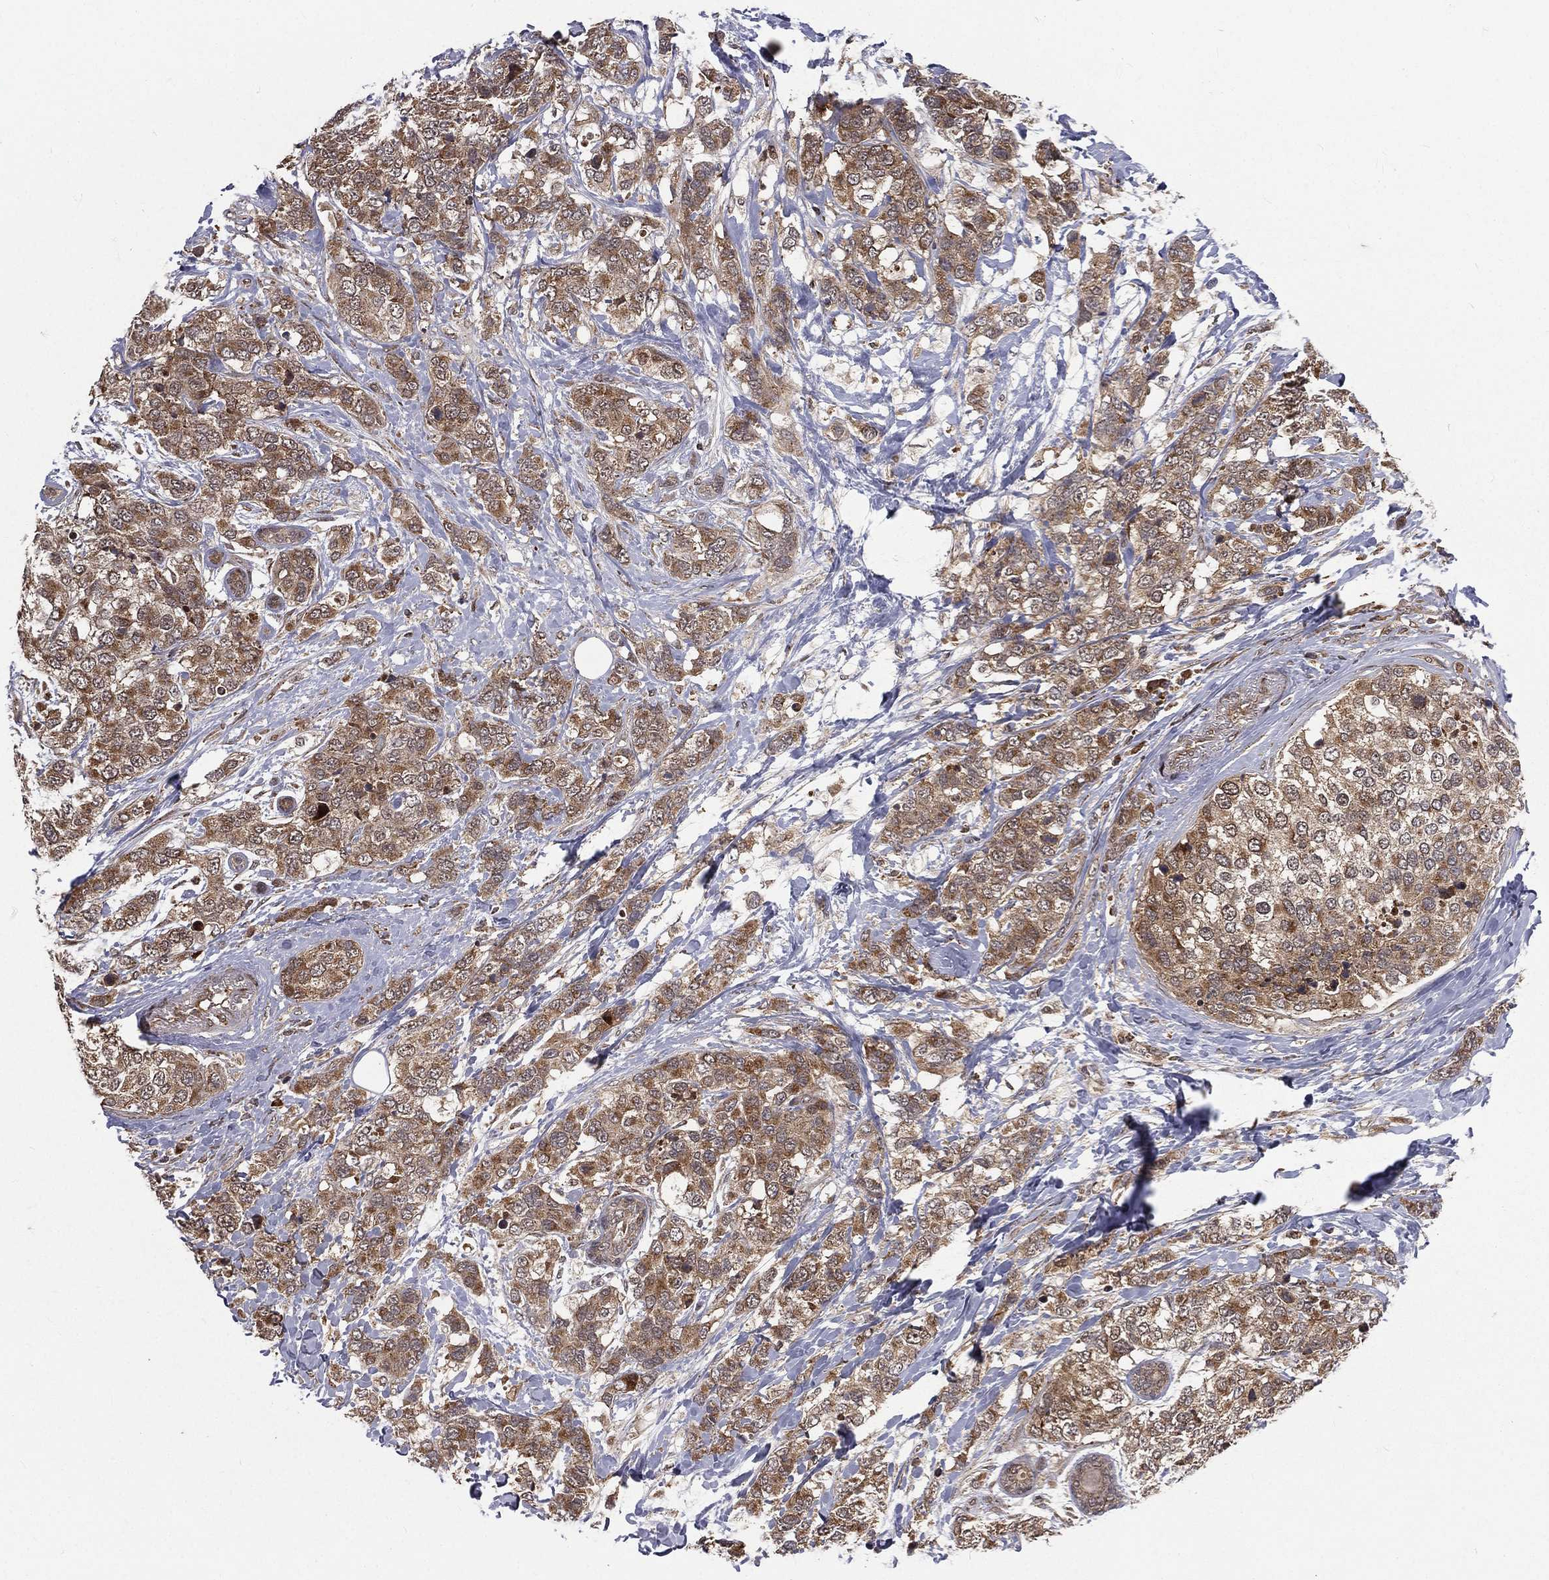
{"staining": {"intensity": "moderate", "quantity": ">75%", "location": "cytoplasmic/membranous"}, "tissue": "breast cancer", "cell_type": "Tumor cells", "image_type": "cancer", "snomed": [{"axis": "morphology", "description": "Lobular carcinoma"}, {"axis": "topography", "description": "Breast"}], "caption": "Breast cancer (lobular carcinoma) tissue exhibits moderate cytoplasmic/membranous staining in about >75% of tumor cells, visualized by immunohistochemistry.", "gene": "MDM2", "patient": {"sex": "female", "age": 59}}